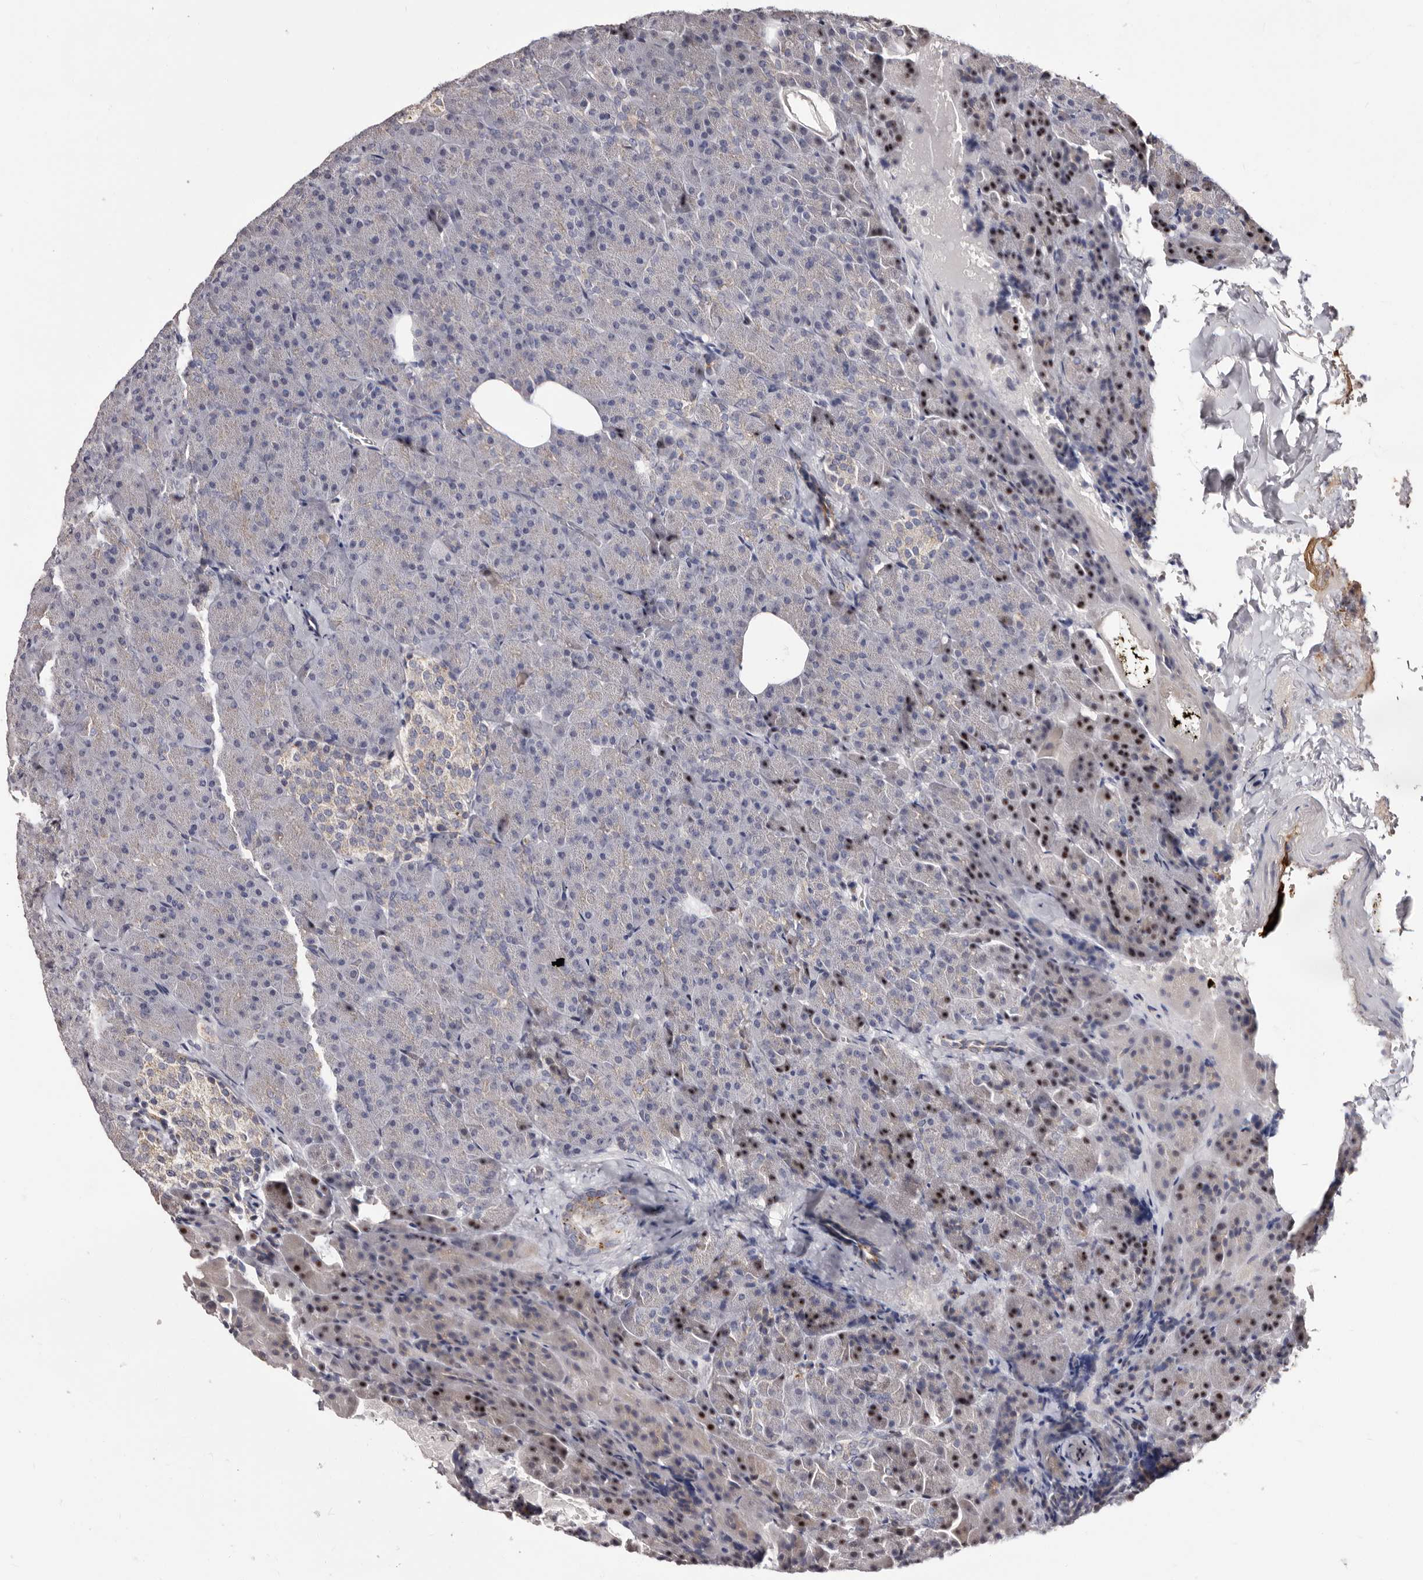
{"staining": {"intensity": "weak", "quantity": "<25%", "location": "cytoplasmic/membranous"}, "tissue": "pancreas", "cell_type": "Exocrine glandular cells", "image_type": "normal", "snomed": [{"axis": "morphology", "description": "Normal tissue, NOS"}, {"axis": "morphology", "description": "Carcinoid, malignant, NOS"}, {"axis": "topography", "description": "Pancreas"}], "caption": "Photomicrograph shows no protein expression in exocrine glandular cells of unremarkable pancreas.", "gene": "PTAFR", "patient": {"sex": "female", "age": 35}}